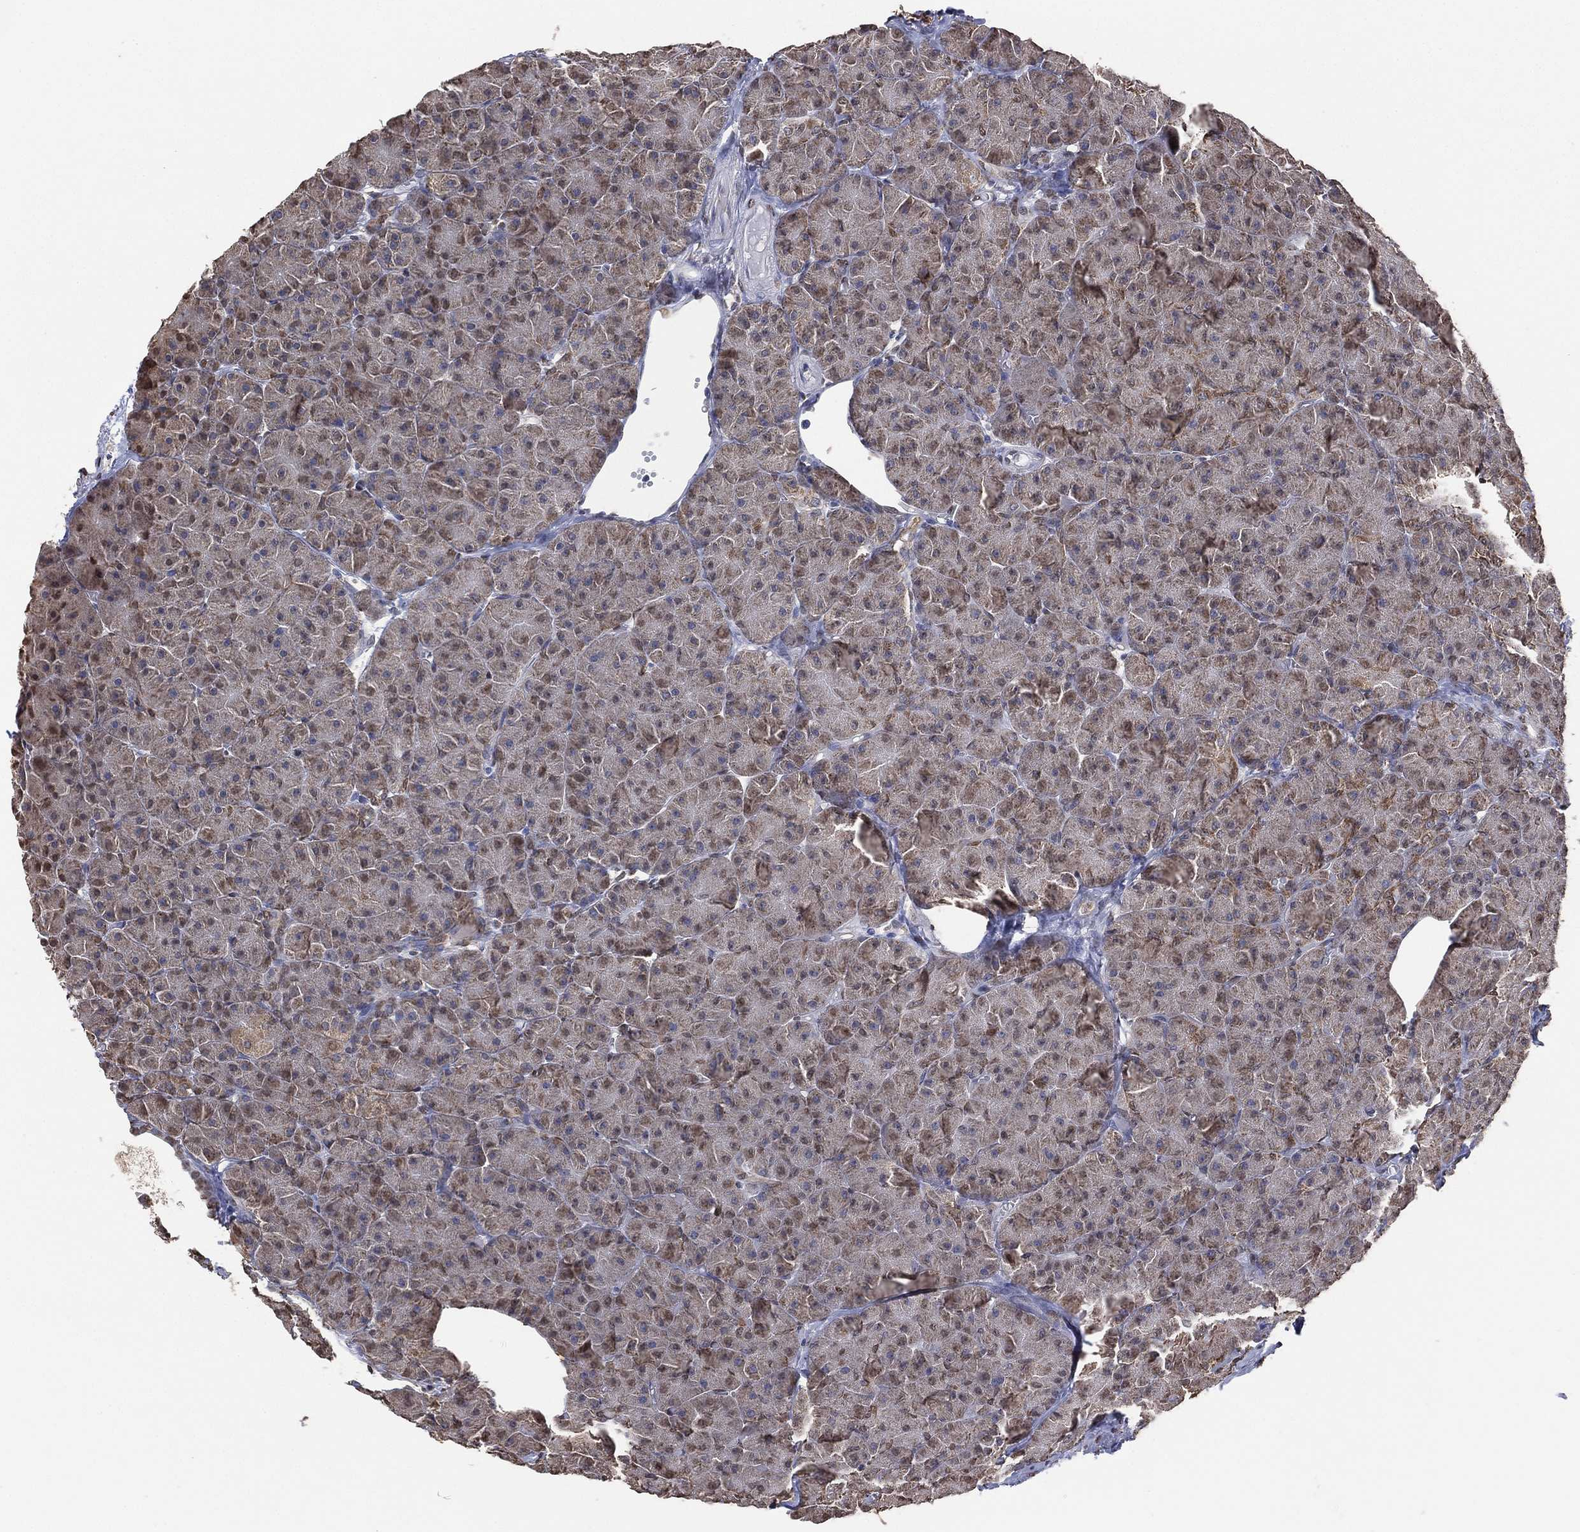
{"staining": {"intensity": "moderate", "quantity": "<25%", "location": "nuclear"}, "tissue": "pancreas", "cell_type": "Exocrine glandular cells", "image_type": "normal", "snomed": [{"axis": "morphology", "description": "Normal tissue, NOS"}, {"axis": "topography", "description": "Pancreas"}], "caption": "IHC staining of normal pancreas, which reveals low levels of moderate nuclear positivity in about <25% of exocrine glandular cells indicating moderate nuclear protein positivity. The staining was performed using DAB (3,3'-diaminobenzidine) (brown) for protein detection and nuclei were counterstained in hematoxylin (blue).", "gene": "ALDH7A1", "patient": {"sex": "male", "age": 61}}